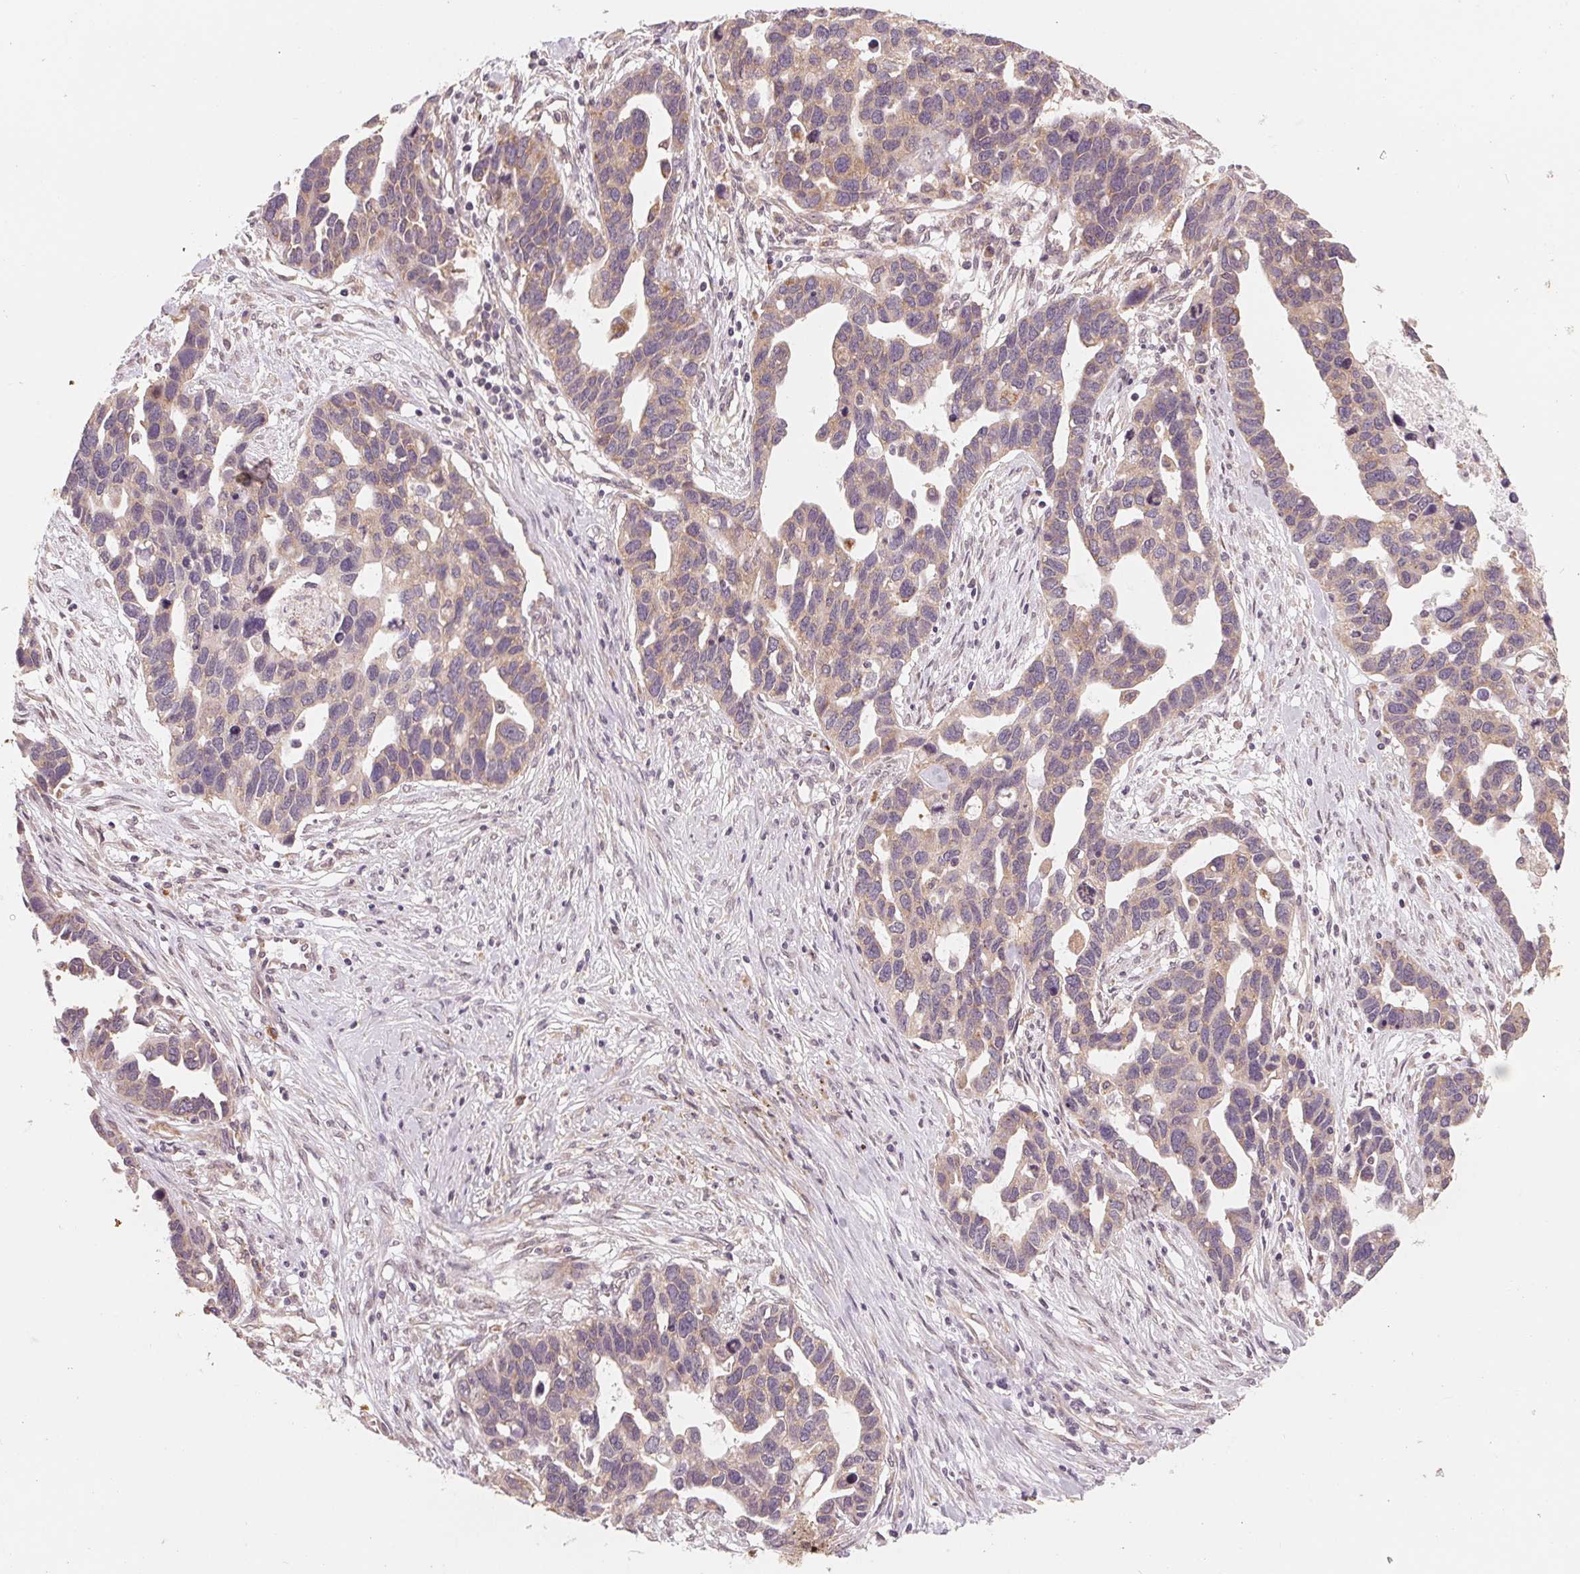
{"staining": {"intensity": "weak", "quantity": ">75%", "location": "cytoplasmic/membranous"}, "tissue": "ovarian cancer", "cell_type": "Tumor cells", "image_type": "cancer", "snomed": [{"axis": "morphology", "description": "Cystadenocarcinoma, serous, NOS"}, {"axis": "topography", "description": "Ovary"}], "caption": "A low amount of weak cytoplasmic/membranous positivity is seen in about >75% of tumor cells in ovarian serous cystadenocarcinoma tissue.", "gene": "GIGYF2", "patient": {"sex": "female", "age": 54}}